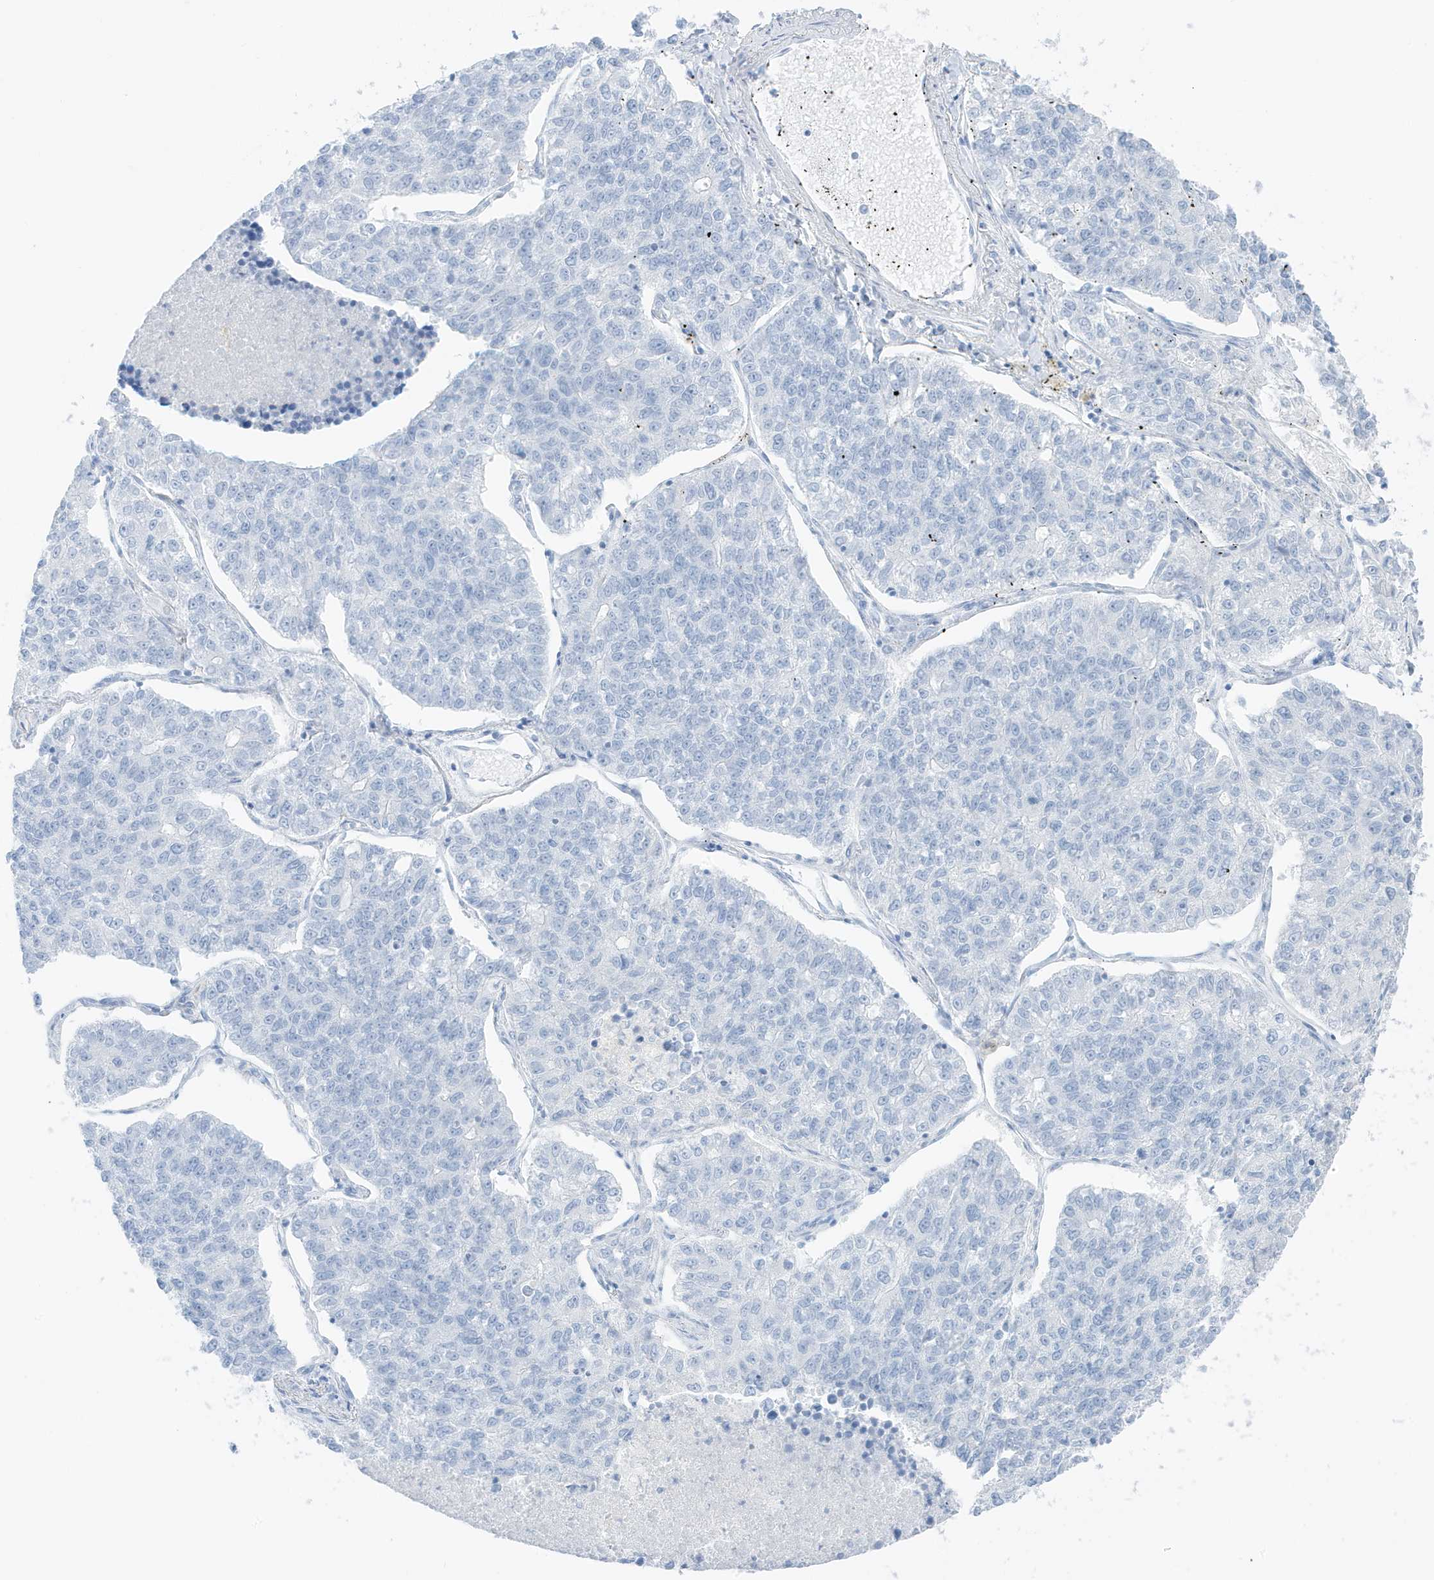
{"staining": {"intensity": "negative", "quantity": "none", "location": "none"}, "tissue": "lung cancer", "cell_type": "Tumor cells", "image_type": "cancer", "snomed": [{"axis": "morphology", "description": "Adenocarcinoma, NOS"}, {"axis": "topography", "description": "Lung"}], "caption": "Immunohistochemical staining of adenocarcinoma (lung) shows no significant staining in tumor cells. The staining was performed using DAB to visualize the protein expression in brown, while the nuclei were stained in blue with hematoxylin (Magnification: 20x).", "gene": "SLC22A13", "patient": {"sex": "male", "age": 49}}